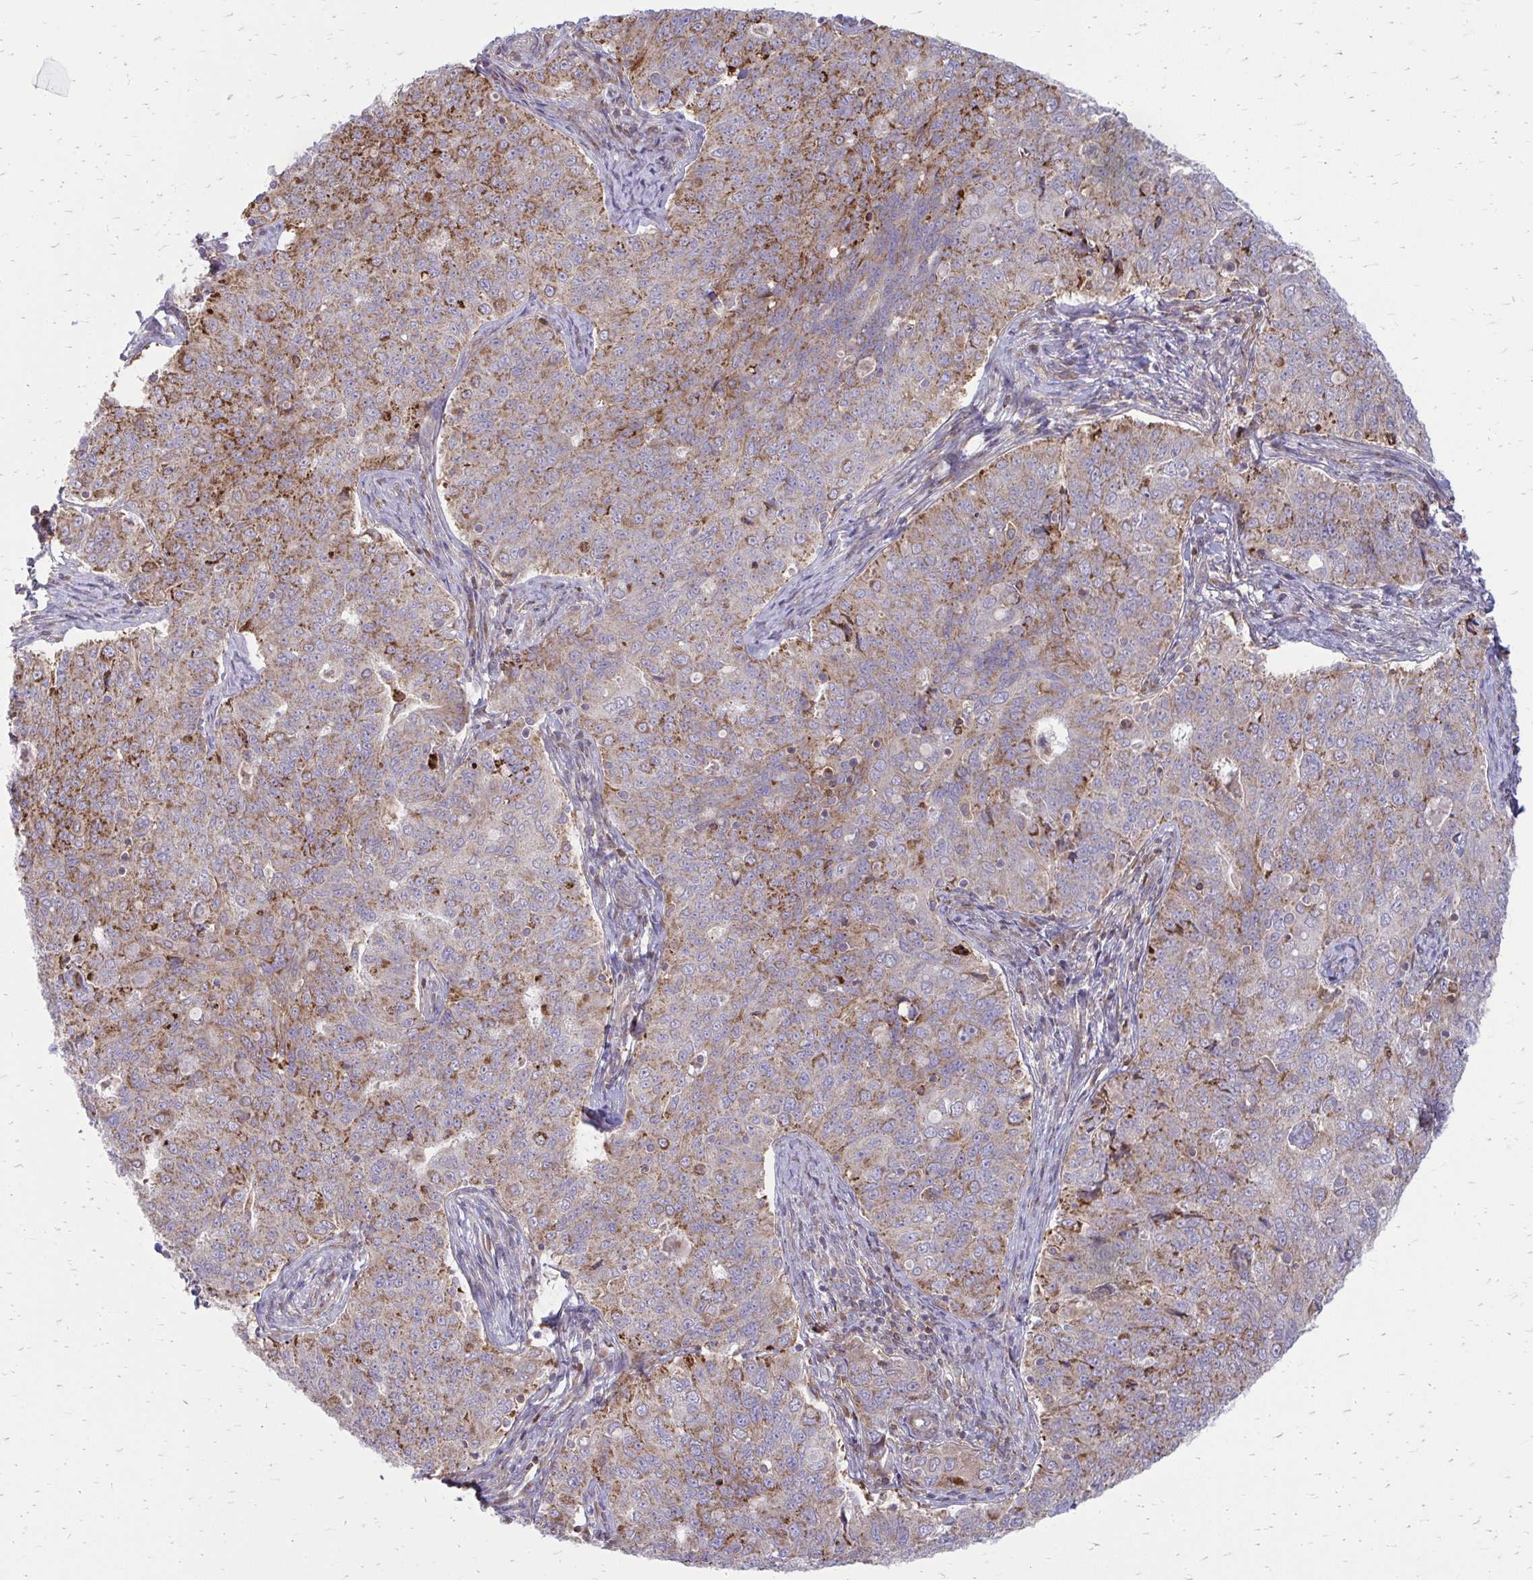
{"staining": {"intensity": "moderate", "quantity": "25%-75%", "location": "cytoplasmic/membranous"}, "tissue": "endometrial cancer", "cell_type": "Tumor cells", "image_type": "cancer", "snomed": [{"axis": "morphology", "description": "Adenocarcinoma, NOS"}, {"axis": "topography", "description": "Endometrium"}], "caption": "DAB (3,3'-diaminobenzidine) immunohistochemical staining of human endometrial cancer (adenocarcinoma) exhibits moderate cytoplasmic/membranous protein staining in about 25%-75% of tumor cells.", "gene": "ASAP1", "patient": {"sex": "female", "age": 43}}